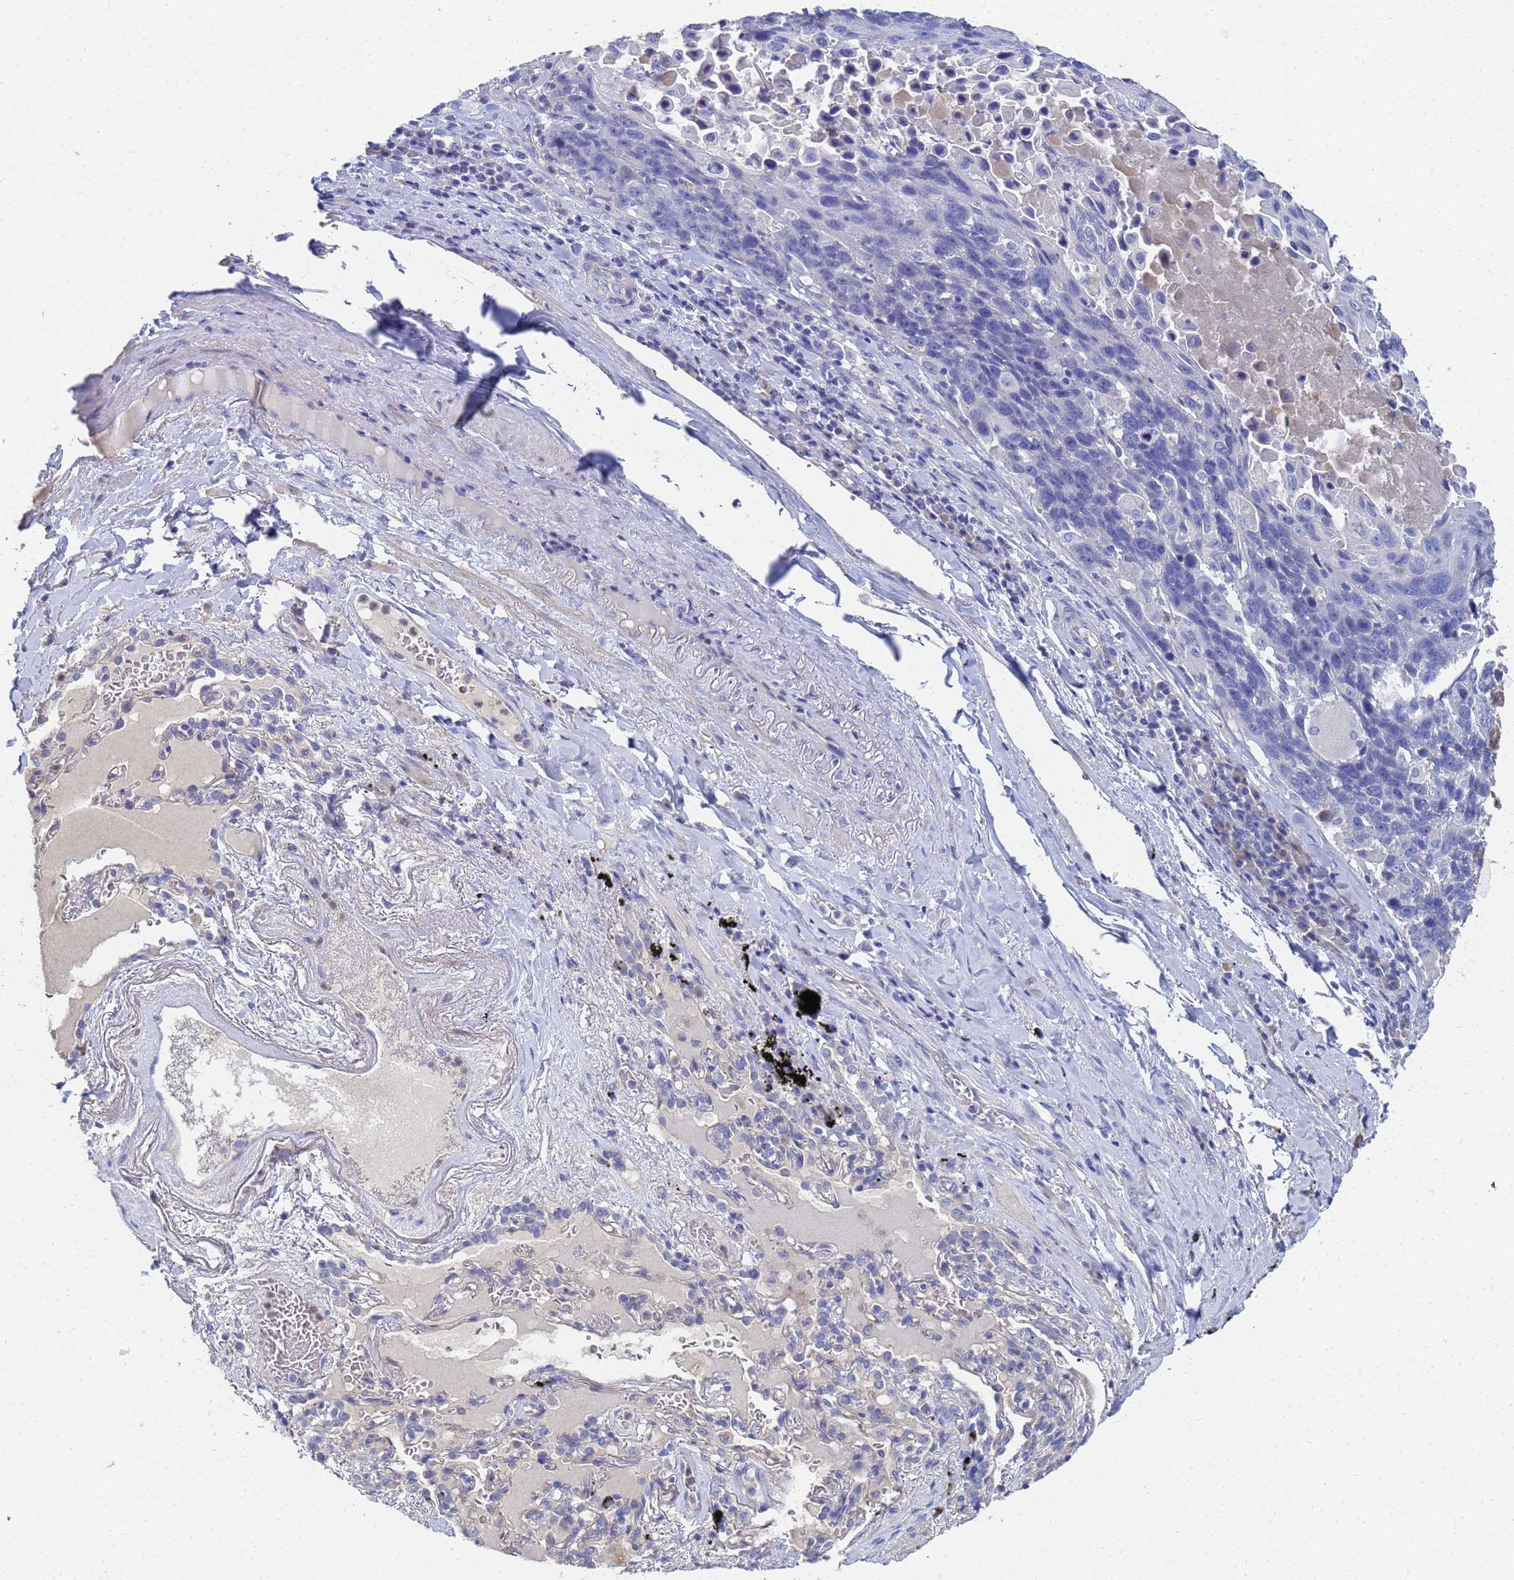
{"staining": {"intensity": "negative", "quantity": "none", "location": "none"}, "tissue": "lung cancer", "cell_type": "Tumor cells", "image_type": "cancer", "snomed": [{"axis": "morphology", "description": "Squamous cell carcinoma, NOS"}, {"axis": "topography", "description": "Lung"}], "caption": "Tumor cells show no significant positivity in lung cancer (squamous cell carcinoma).", "gene": "LBX2", "patient": {"sex": "male", "age": 66}}